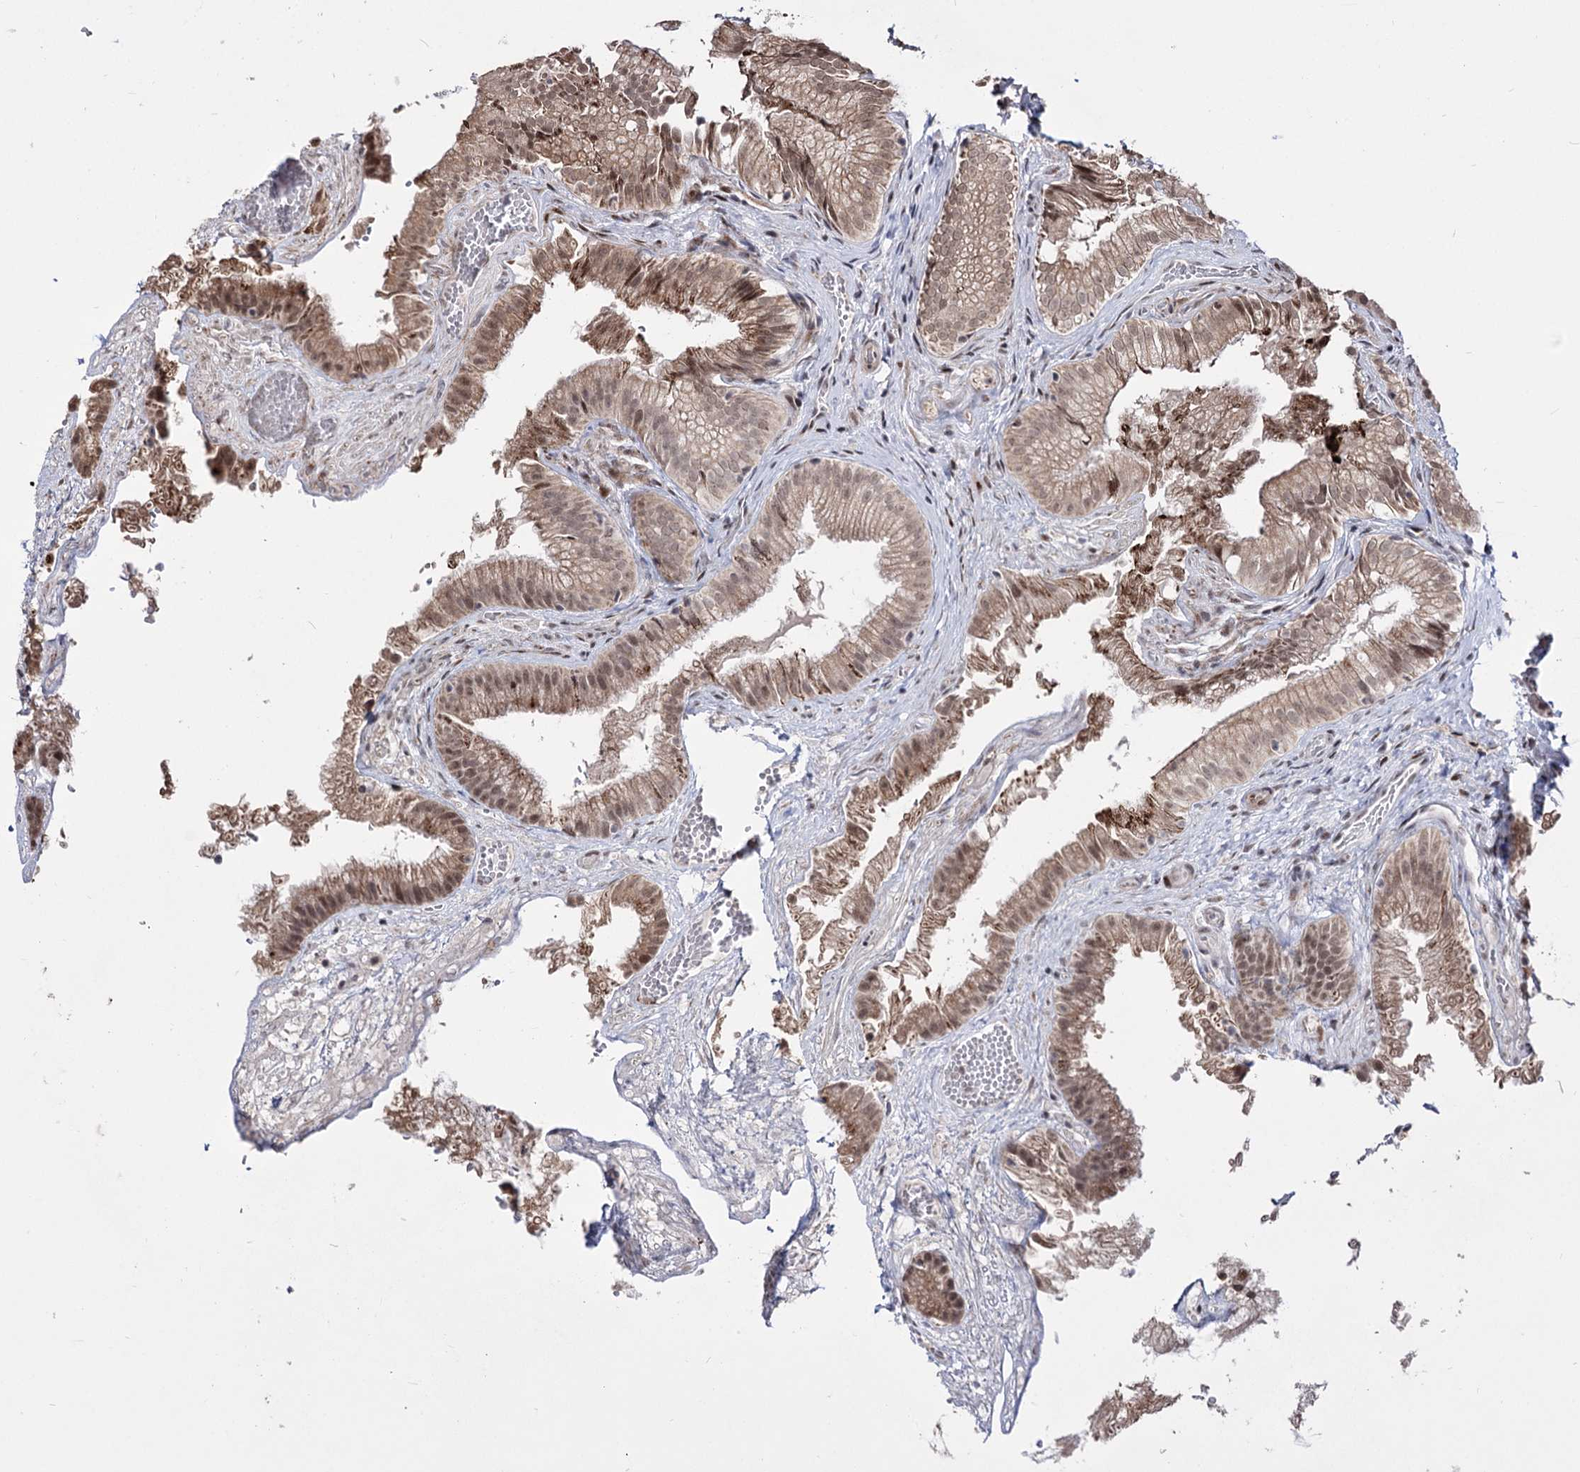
{"staining": {"intensity": "moderate", "quantity": ">75%", "location": "cytoplasmic/membranous,nuclear"}, "tissue": "gallbladder", "cell_type": "Glandular cells", "image_type": "normal", "snomed": [{"axis": "morphology", "description": "Normal tissue, NOS"}, {"axis": "topography", "description": "Gallbladder"}], "caption": "Human gallbladder stained for a protein (brown) displays moderate cytoplasmic/membranous,nuclear positive staining in about >75% of glandular cells.", "gene": "STOX1", "patient": {"sex": "female", "age": 30}}